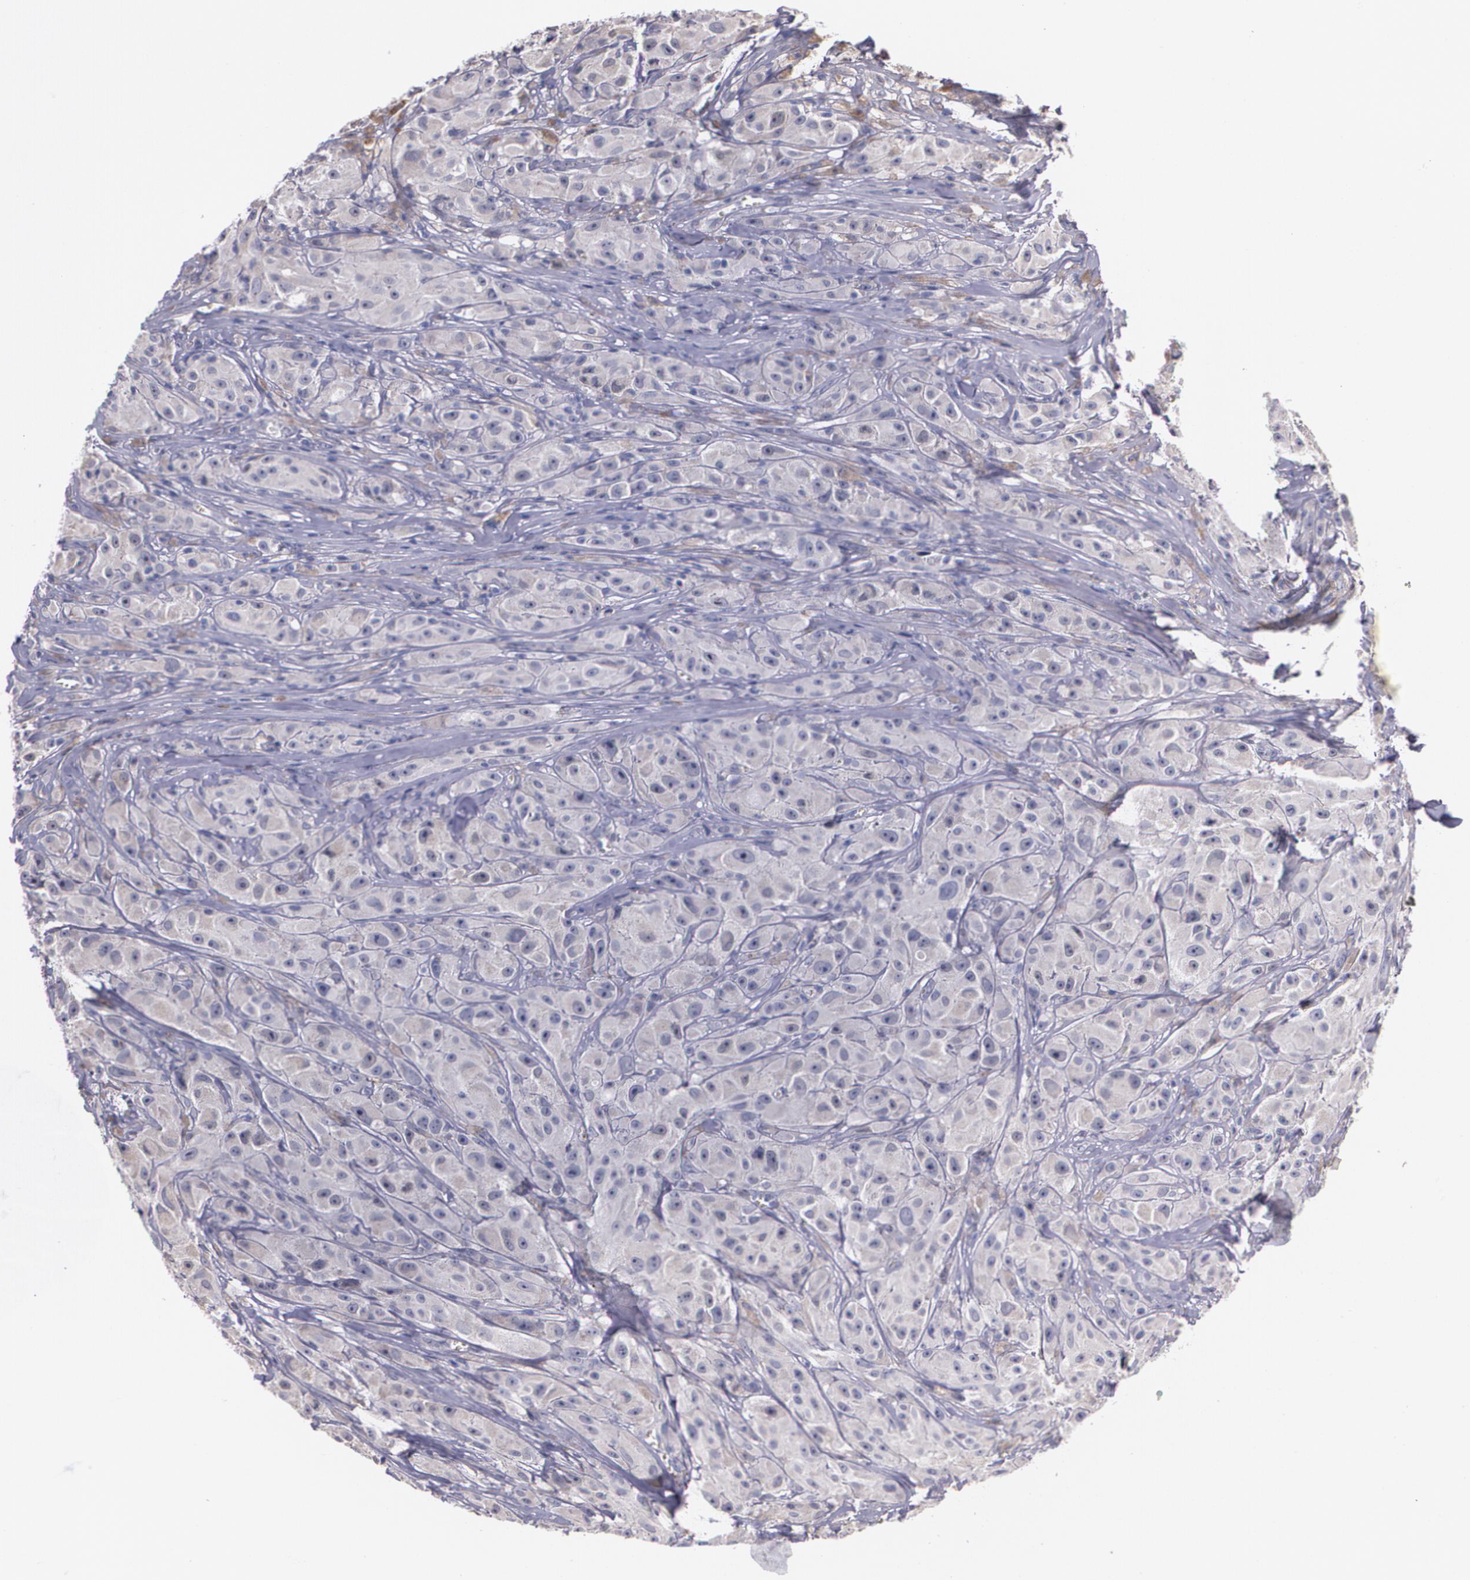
{"staining": {"intensity": "weak", "quantity": "<25%", "location": "cytoplasmic/membranous"}, "tissue": "melanoma", "cell_type": "Tumor cells", "image_type": "cancer", "snomed": [{"axis": "morphology", "description": "Malignant melanoma, NOS"}, {"axis": "topography", "description": "Skin"}], "caption": "DAB immunohistochemical staining of human melanoma displays no significant positivity in tumor cells.", "gene": "AMBP", "patient": {"sex": "male", "age": 56}}